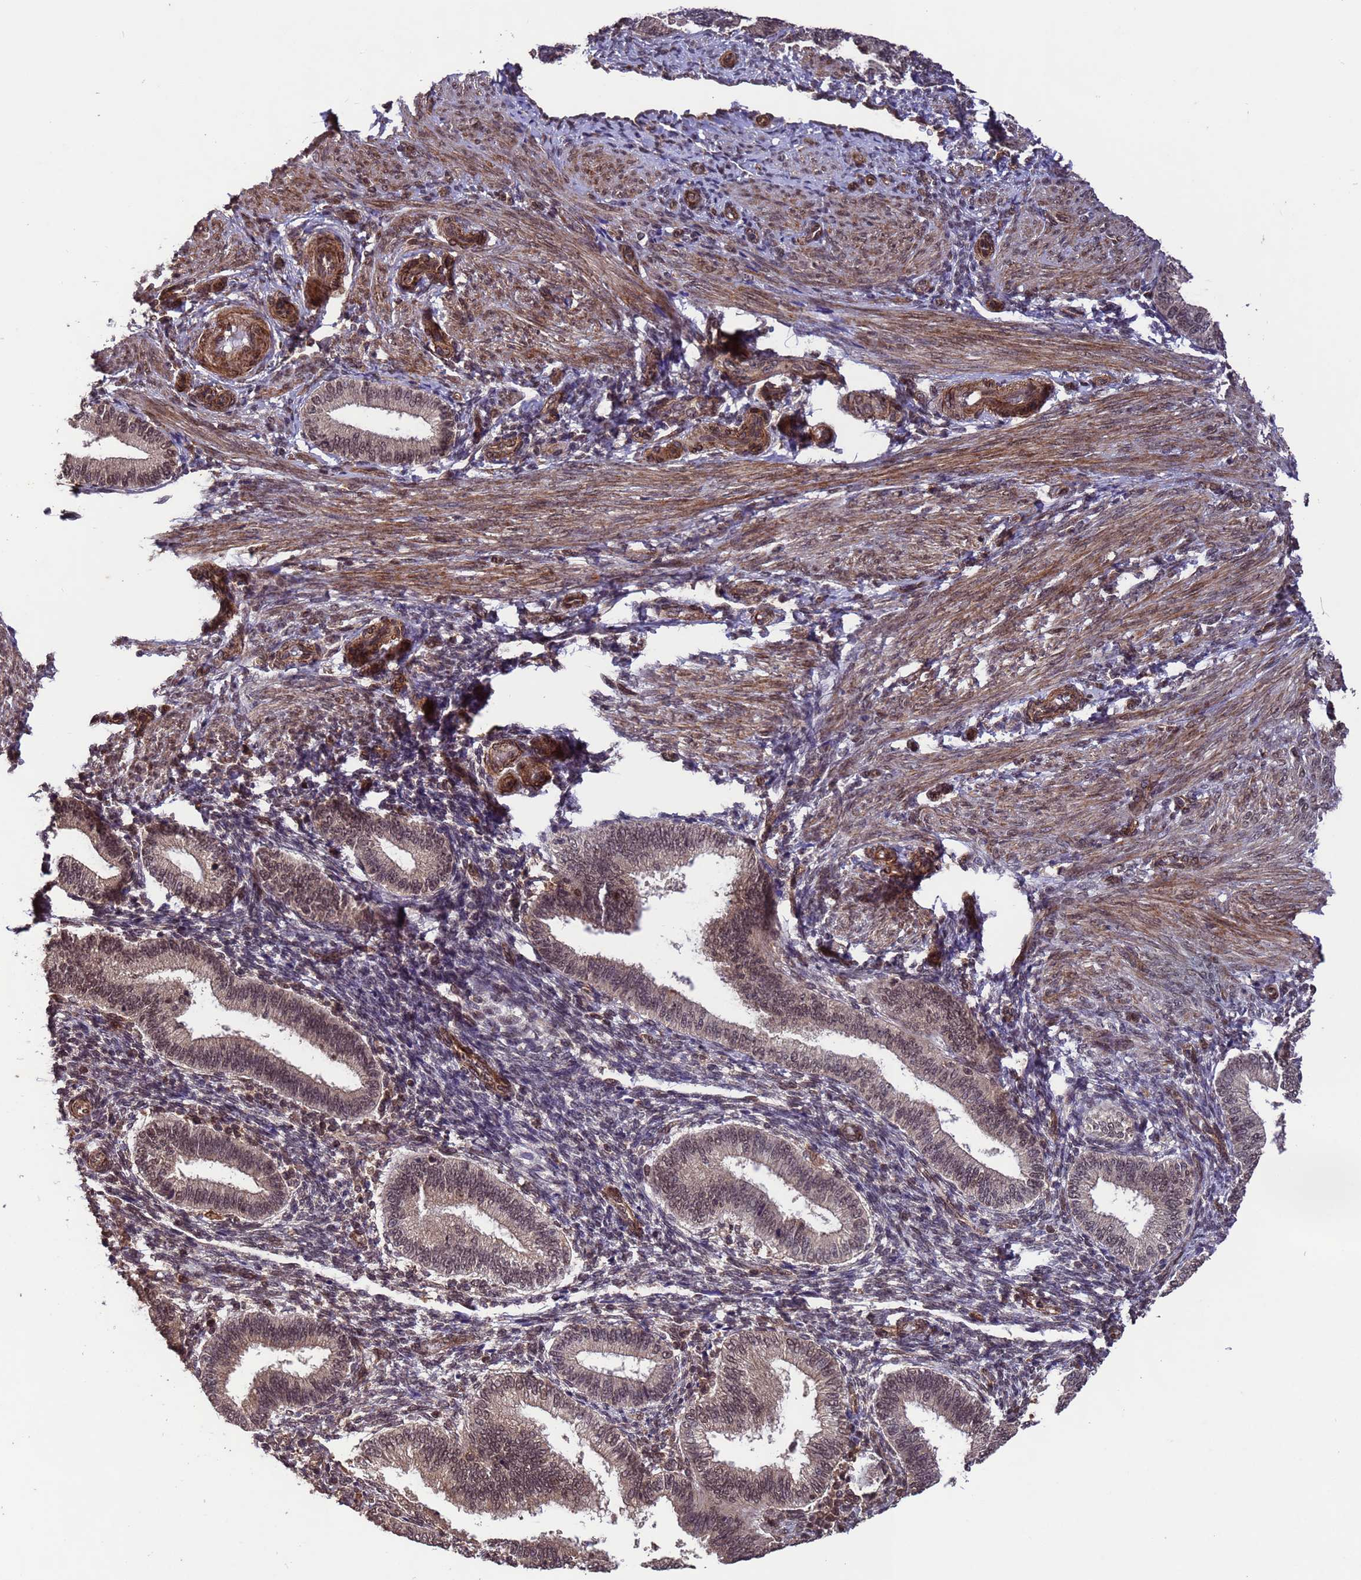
{"staining": {"intensity": "weak", "quantity": "25%-75%", "location": "nuclear"}, "tissue": "endometrium", "cell_type": "Cells in endometrial stroma", "image_type": "normal", "snomed": [{"axis": "morphology", "description": "Normal tissue, NOS"}, {"axis": "topography", "description": "Endometrium"}], "caption": "Weak nuclear protein staining is seen in about 25%-75% of cells in endometrial stroma in endometrium. The protein of interest is shown in brown color, while the nuclei are stained blue.", "gene": "VSTM4", "patient": {"sex": "female", "age": 39}}